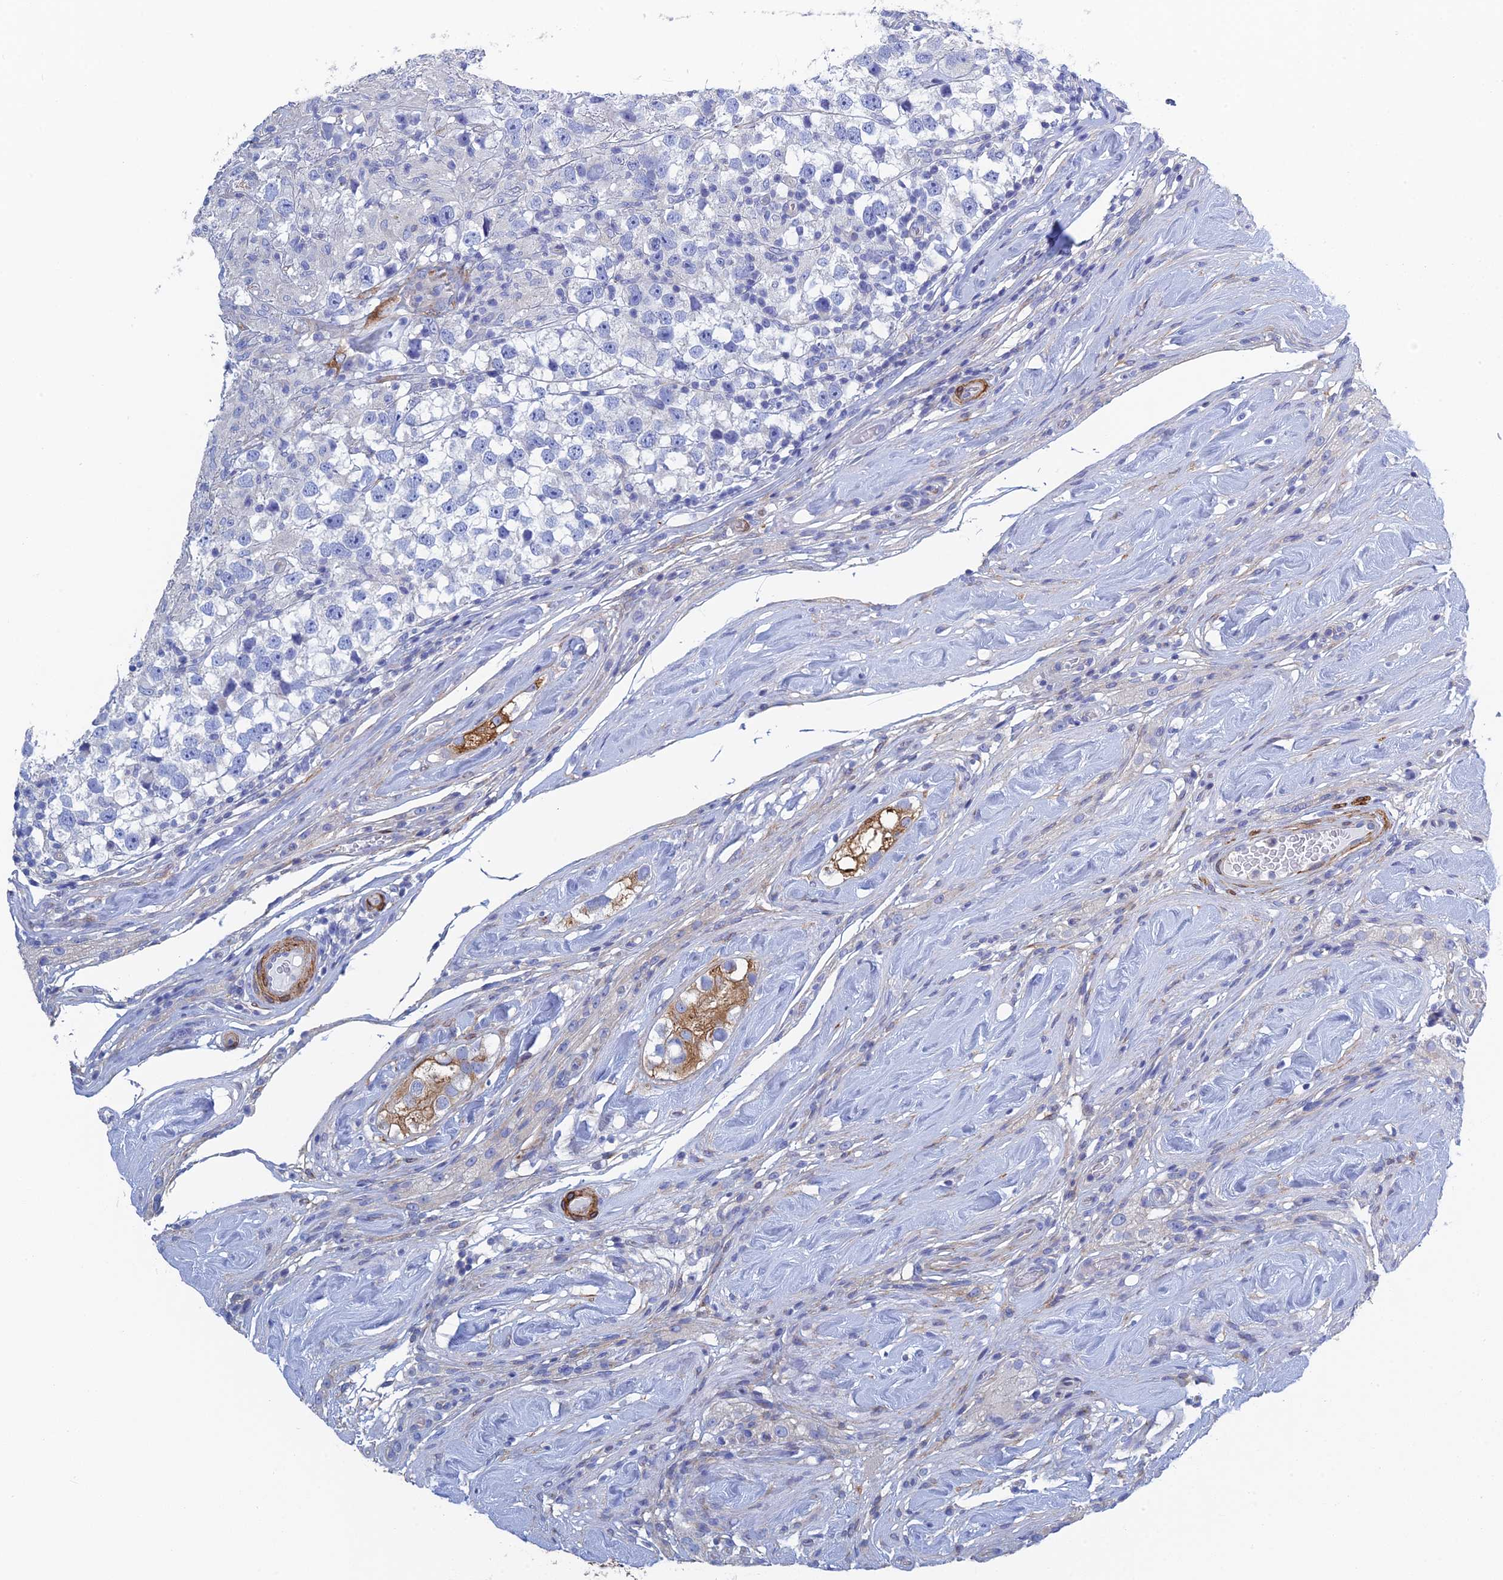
{"staining": {"intensity": "negative", "quantity": "none", "location": "none"}, "tissue": "testis cancer", "cell_type": "Tumor cells", "image_type": "cancer", "snomed": [{"axis": "morphology", "description": "Seminoma, NOS"}, {"axis": "topography", "description": "Testis"}], "caption": "Testis seminoma was stained to show a protein in brown. There is no significant staining in tumor cells. Nuclei are stained in blue.", "gene": "PCDHA8", "patient": {"sex": "male", "age": 46}}